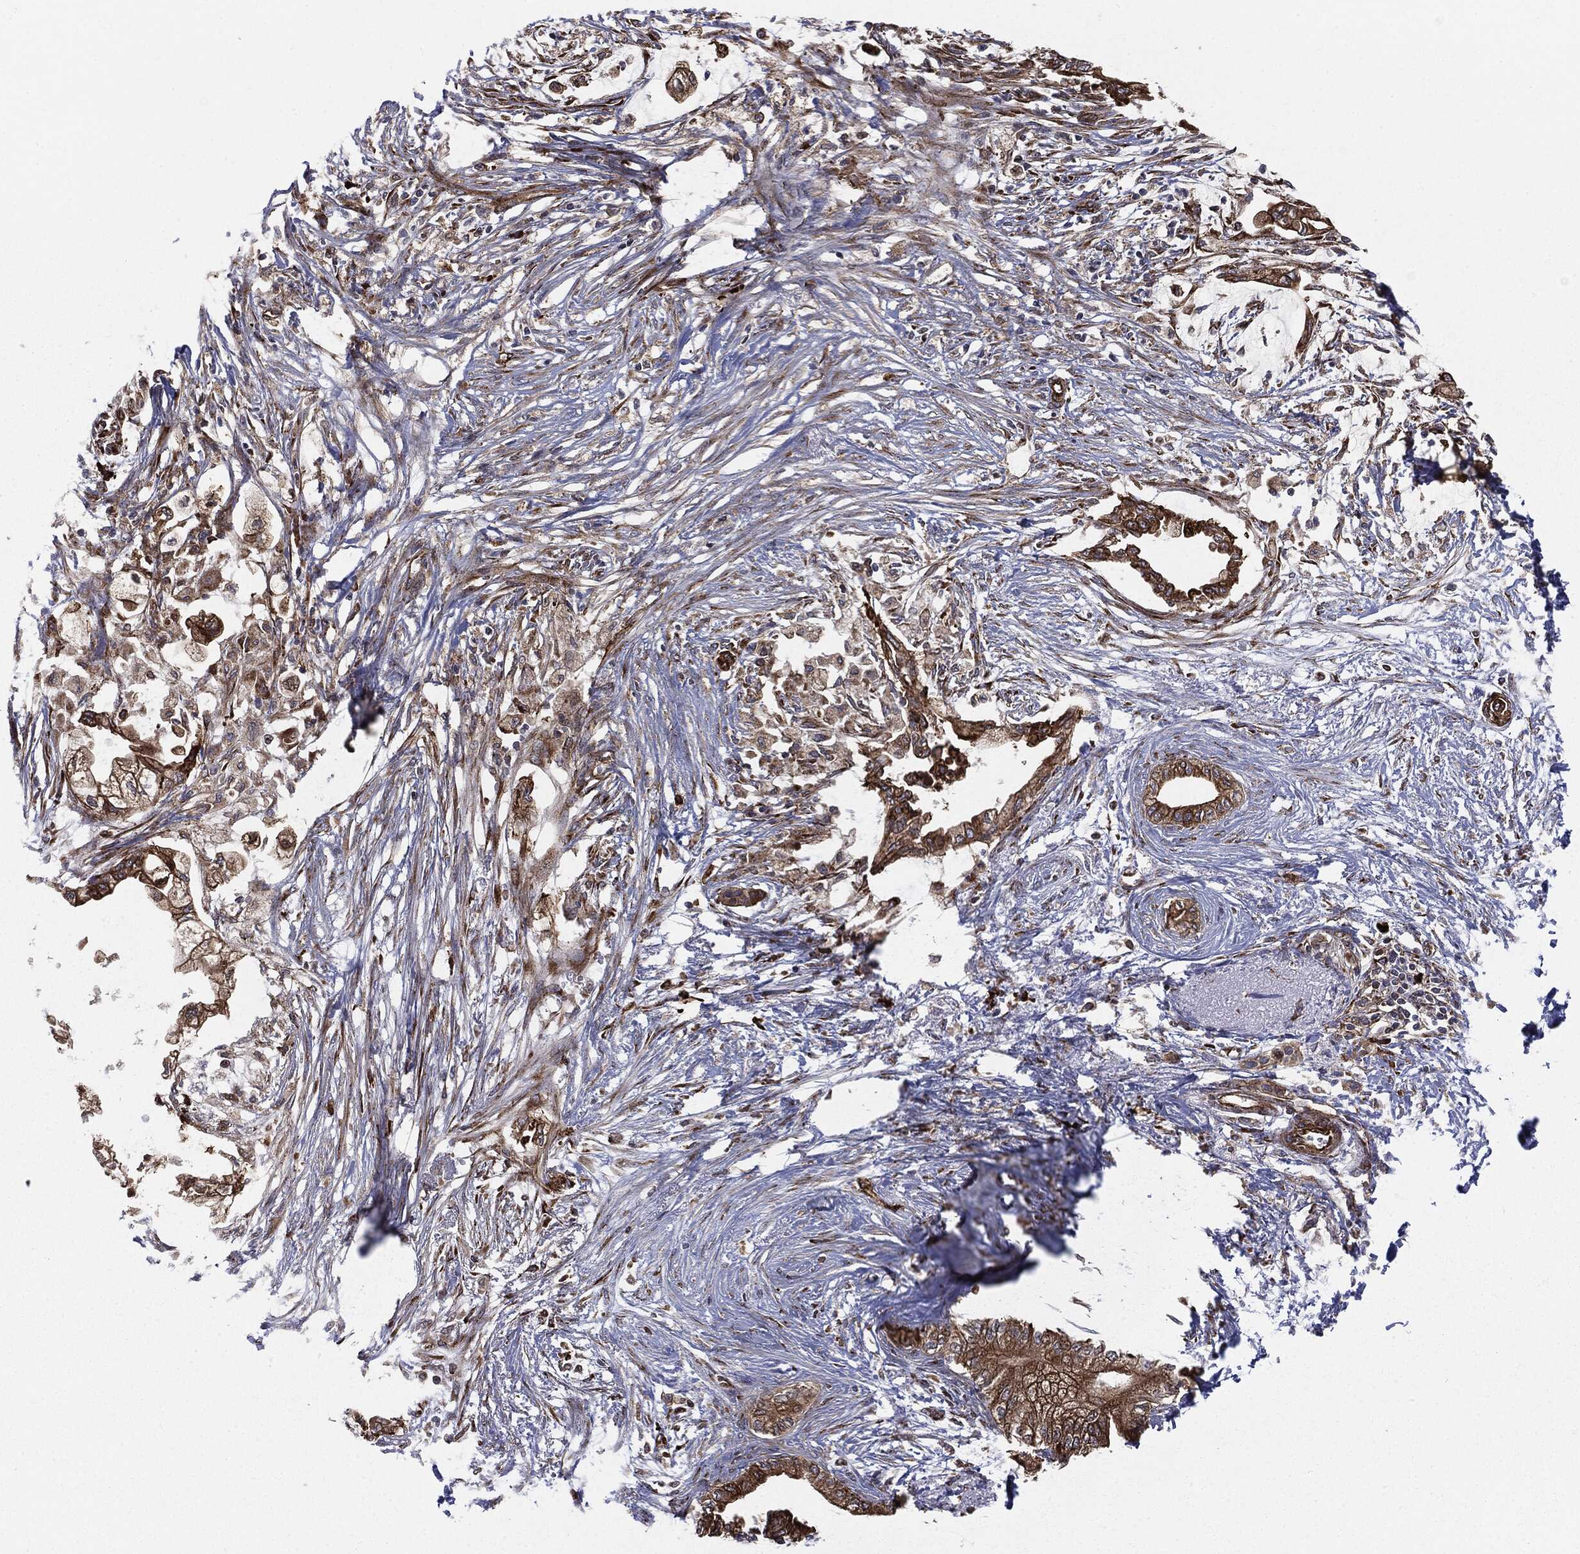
{"staining": {"intensity": "strong", "quantity": ">75%", "location": "cytoplasmic/membranous"}, "tissue": "pancreatic cancer", "cell_type": "Tumor cells", "image_type": "cancer", "snomed": [{"axis": "morphology", "description": "Normal tissue, NOS"}, {"axis": "morphology", "description": "Adenocarcinoma, NOS"}, {"axis": "topography", "description": "Pancreas"}, {"axis": "topography", "description": "Duodenum"}], "caption": "Pancreatic adenocarcinoma stained with a protein marker reveals strong staining in tumor cells.", "gene": "CYLD", "patient": {"sex": "female", "age": 60}}